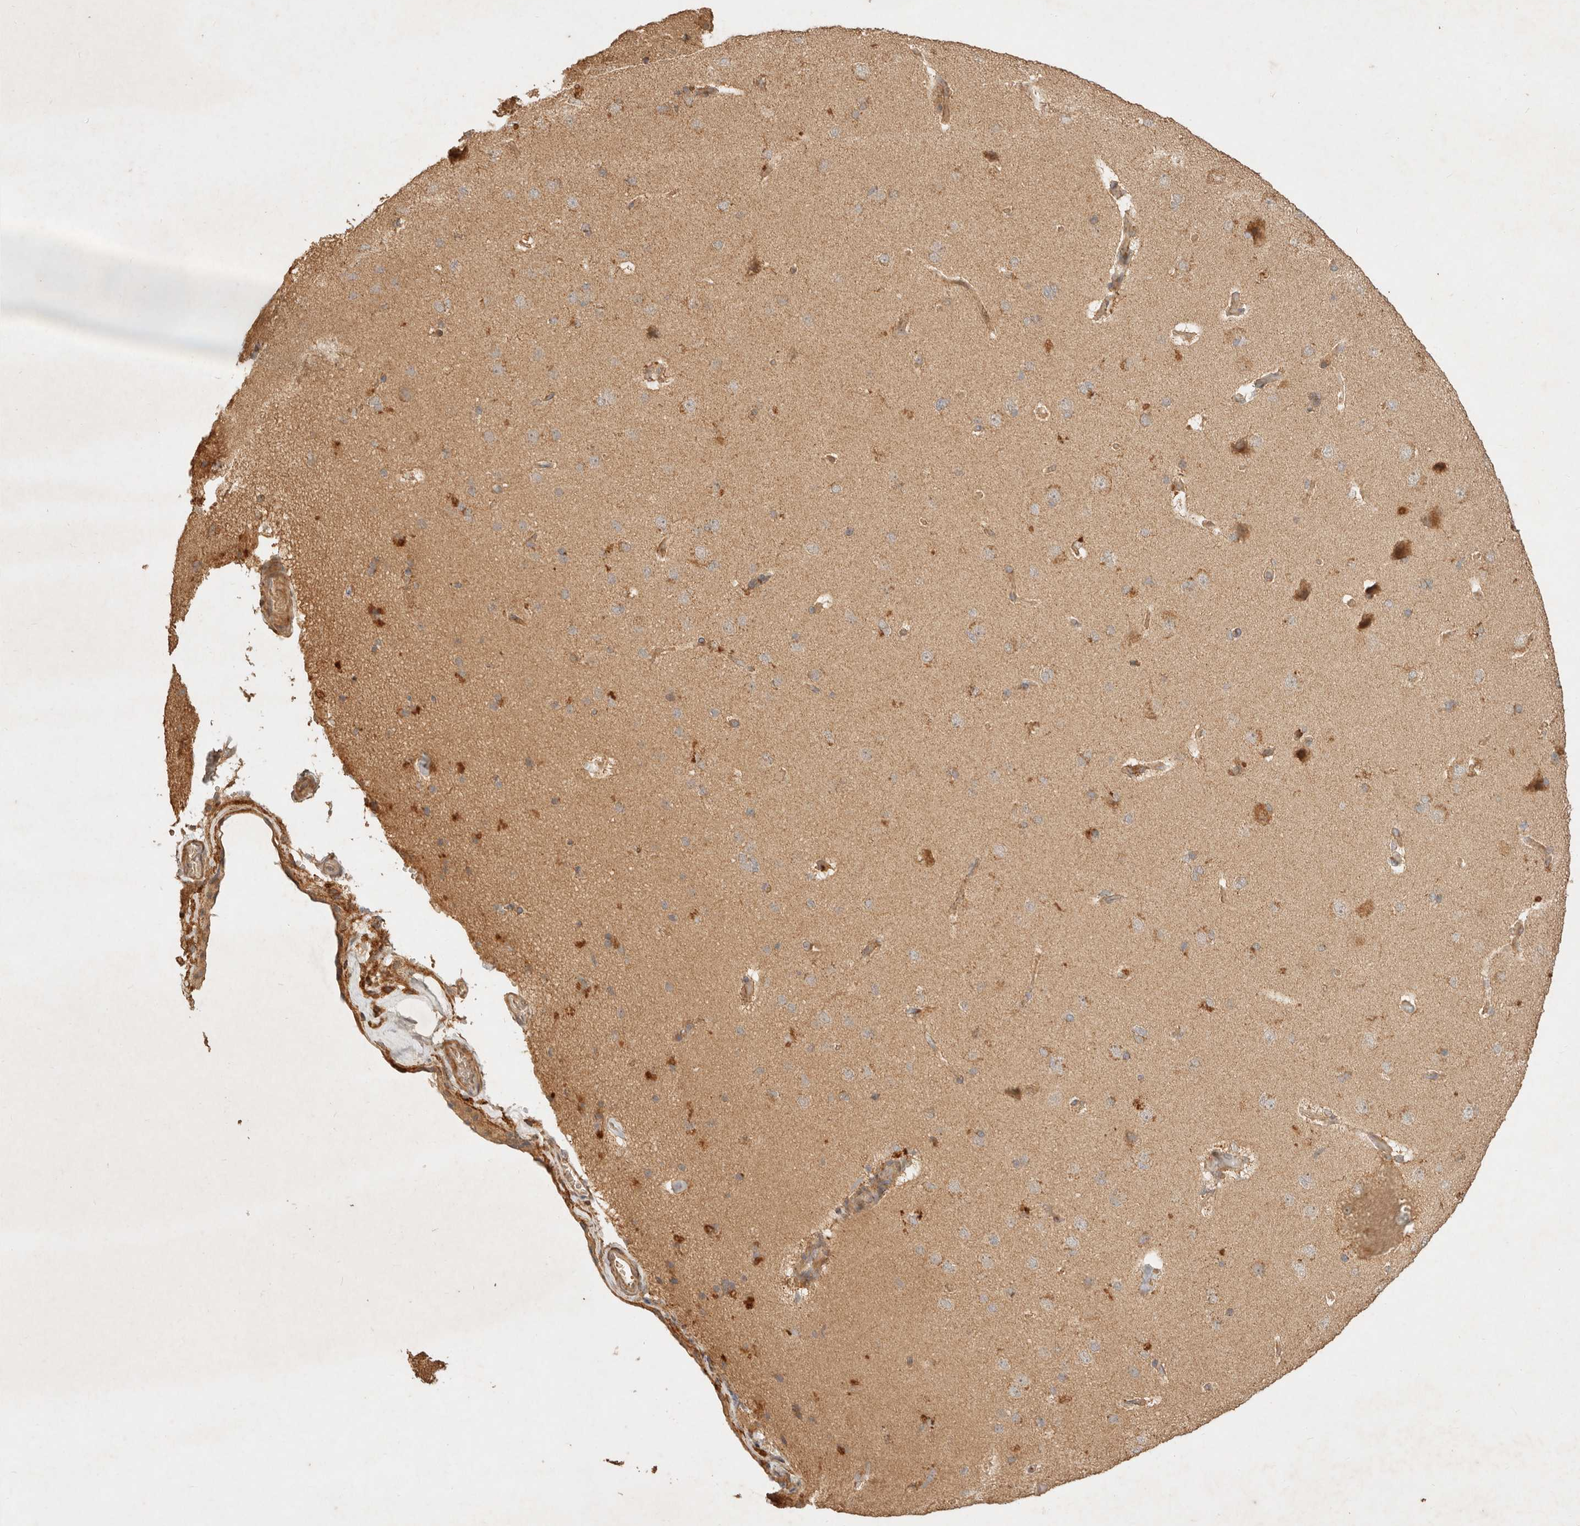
{"staining": {"intensity": "moderate", "quantity": ">75%", "location": "cytoplasmic/membranous"}, "tissue": "cerebral cortex", "cell_type": "Endothelial cells", "image_type": "normal", "snomed": [{"axis": "morphology", "description": "Normal tissue, NOS"}, {"axis": "topography", "description": "Cerebral cortex"}], "caption": "Approximately >75% of endothelial cells in benign cerebral cortex reveal moderate cytoplasmic/membranous protein expression as visualized by brown immunohistochemical staining.", "gene": "CLEC4C", "patient": {"sex": "male", "age": 62}}